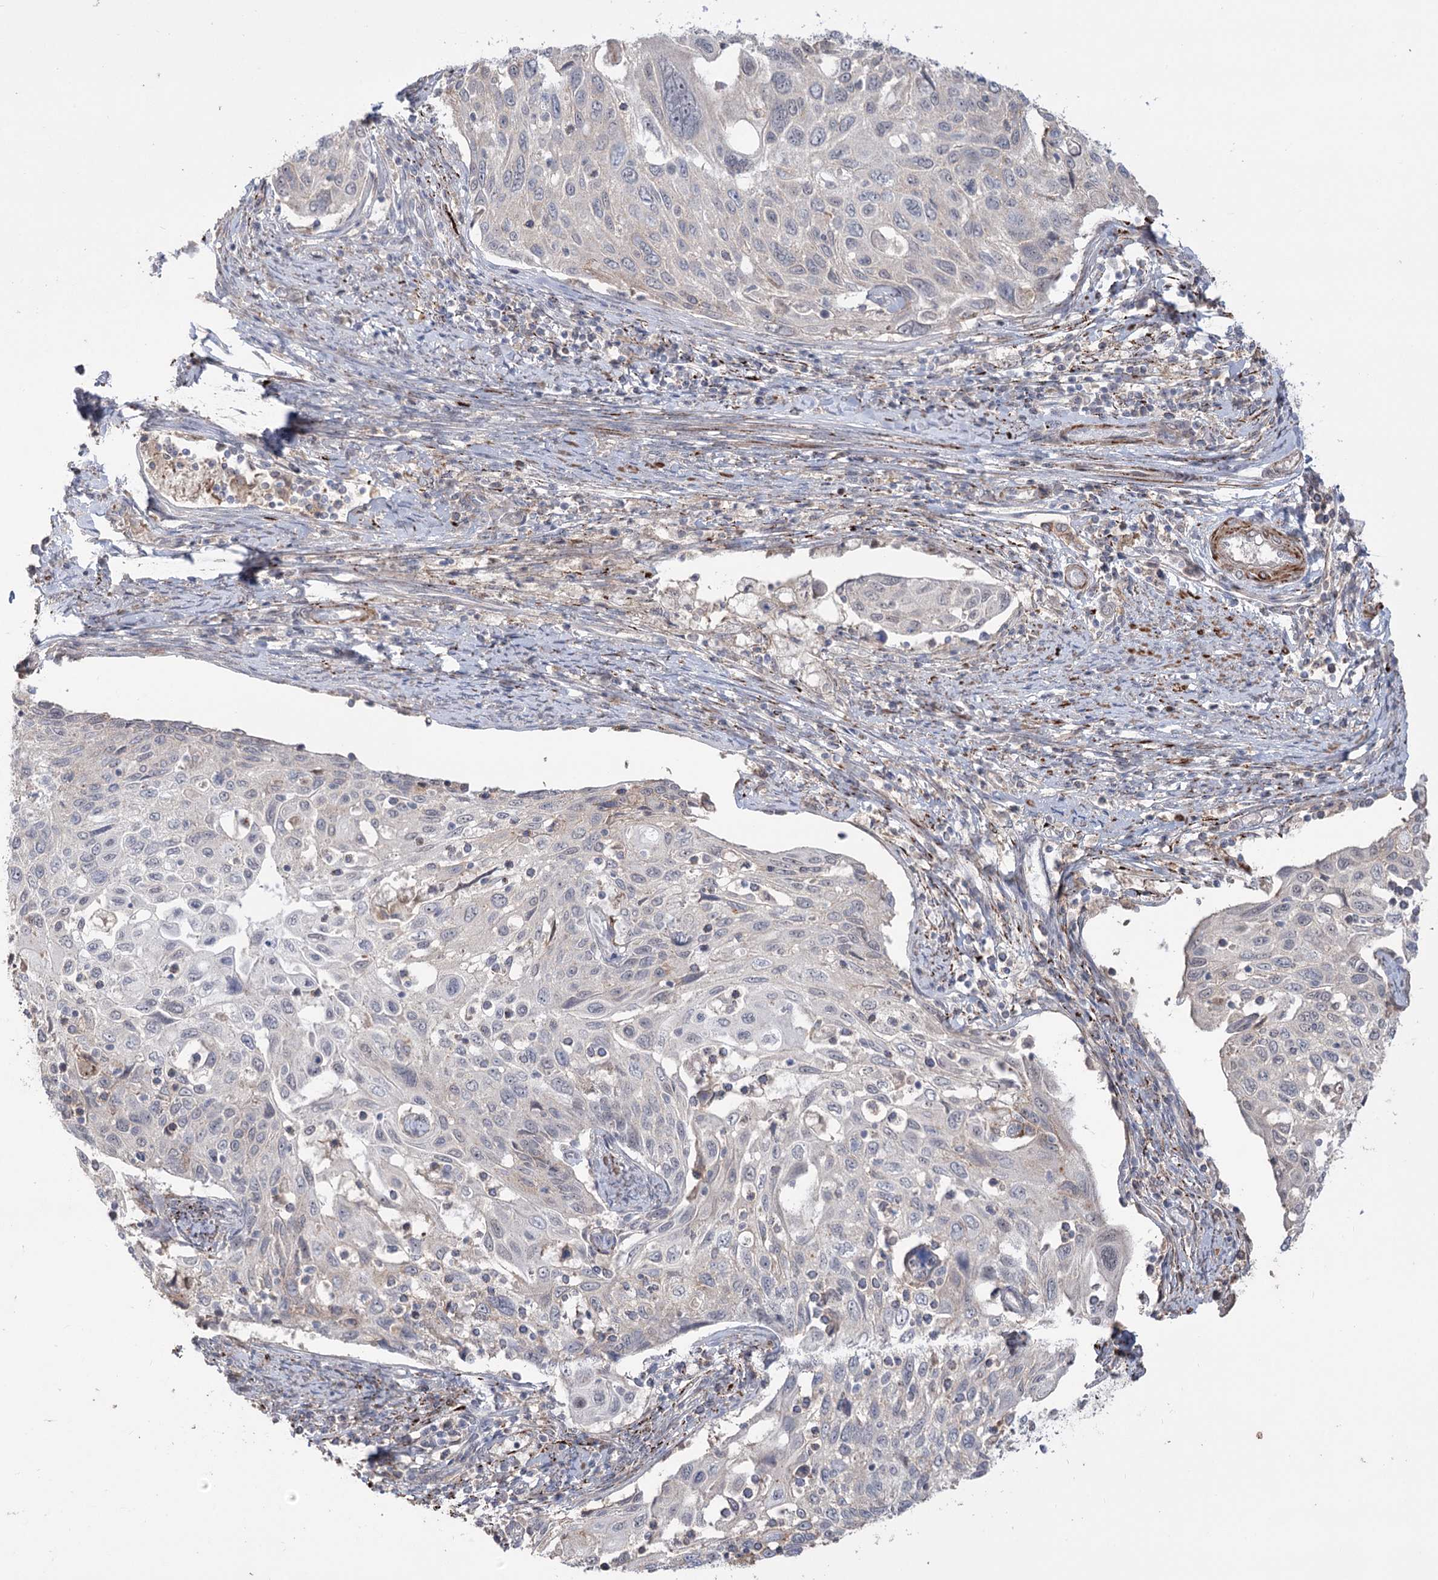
{"staining": {"intensity": "negative", "quantity": "none", "location": "none"}, "tissue": "cervical cancer", "cell_type": "Tumor cells", "image_type": "cancer", "snomed": [{"axis": "morphology", "description": "Squamous cell carcinoma, NOS"}, {"axis": "topography", "description": "Cervix"}], "caption": "DAB immunohistochemical staining of cervical cancer exhibits no significant positivity in tumor cells.", "gene": "ZSCAN23", "patient": {"sex": "female", "age": 70}}